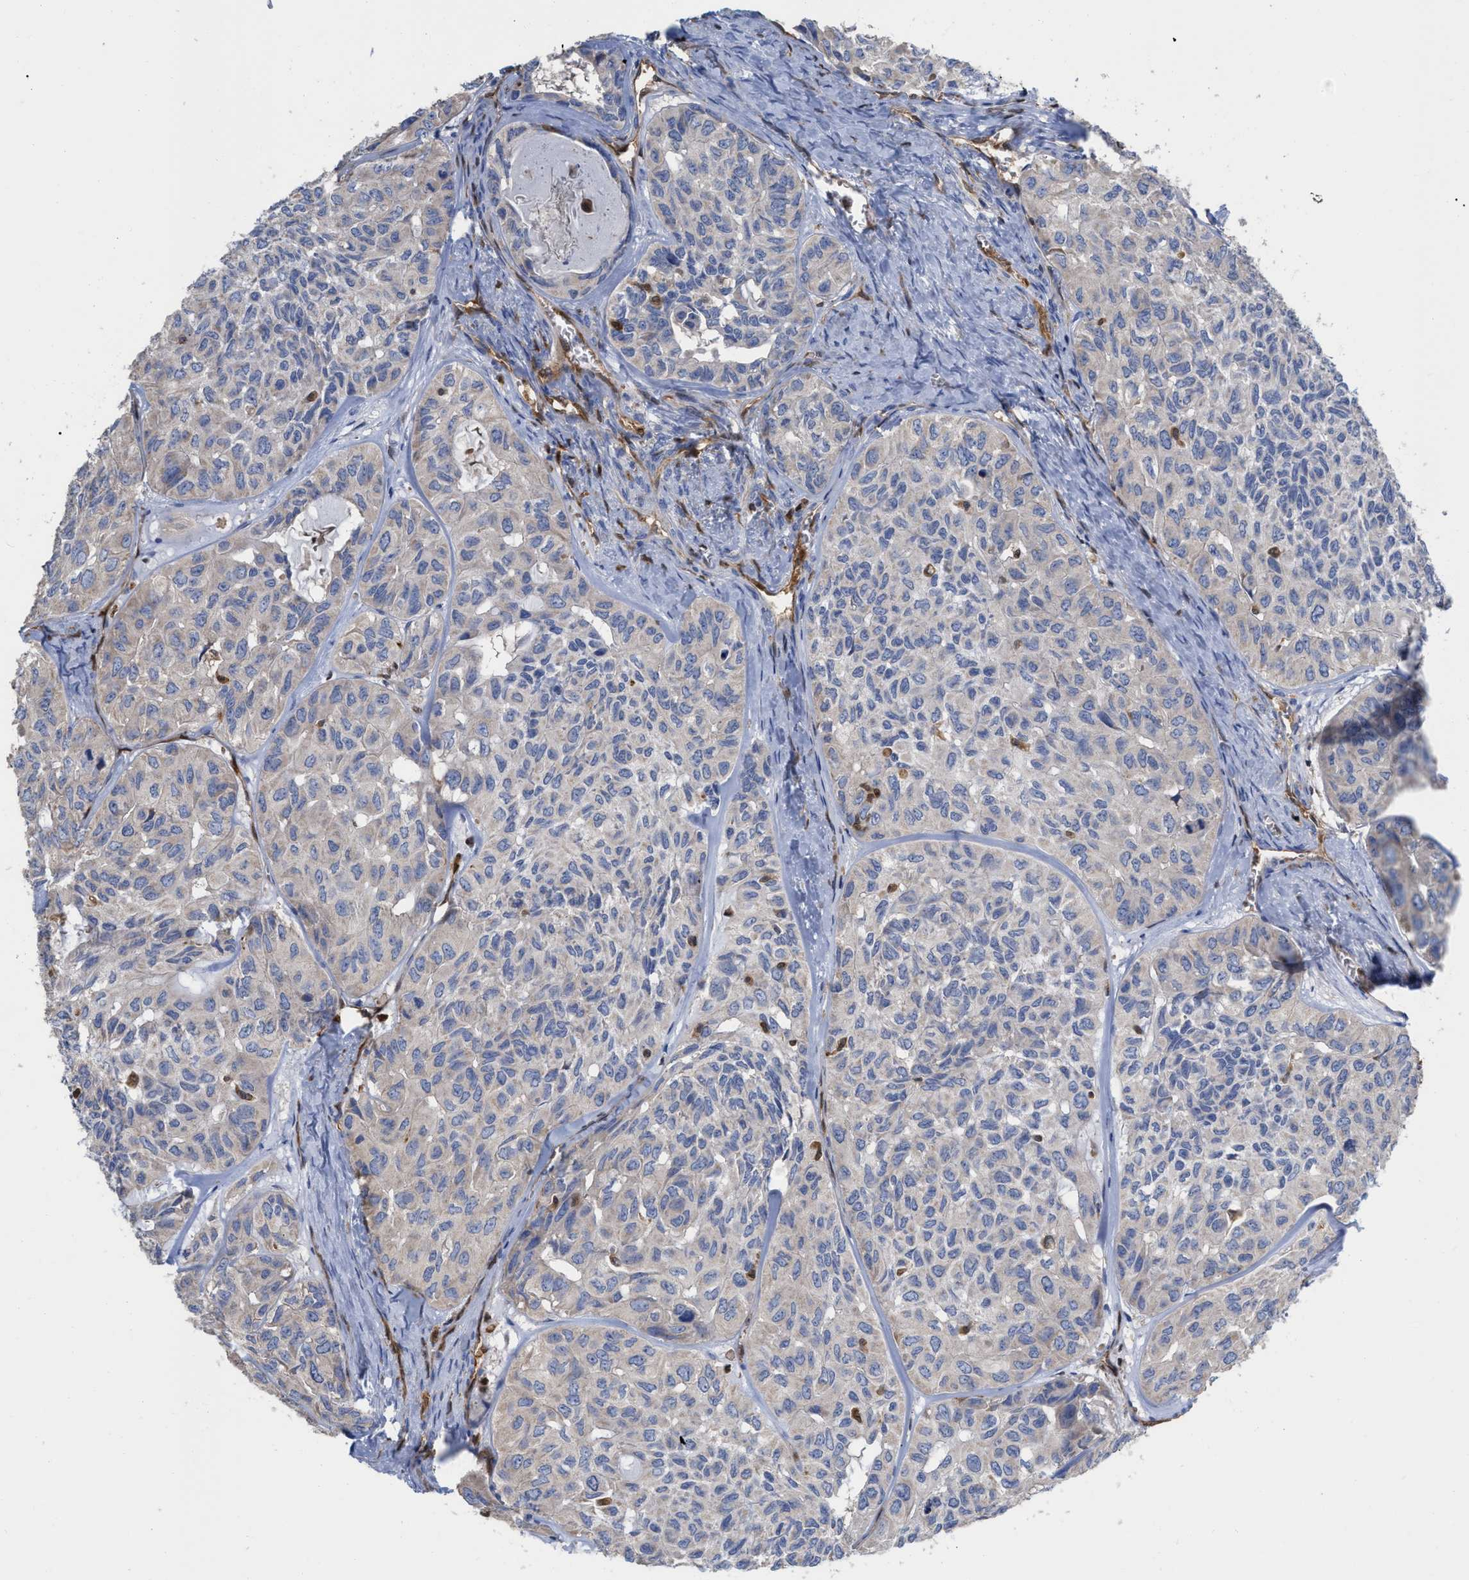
{"staining": {"intensity": "negative", "quantity": "none", "location": "none"}, "tissue": "head and neck cancer", "cell_type": "Tumor cells", "image_type": "cancer", "snomed": [{"axis": "morphology", "description": "Adenocarcinoma, NOS"}, {"axis": "topography", "description": "Salivary gland, NOS"}, {"axis": "topography", "description": "Head-Neck"}], "caption": "The photomicrograph shows no significant expression in tumor cells of head and neck cancer (adenocarcinoma).", "gene": "GIMAP4", "patient": {"sex": "female", "age": 76}}